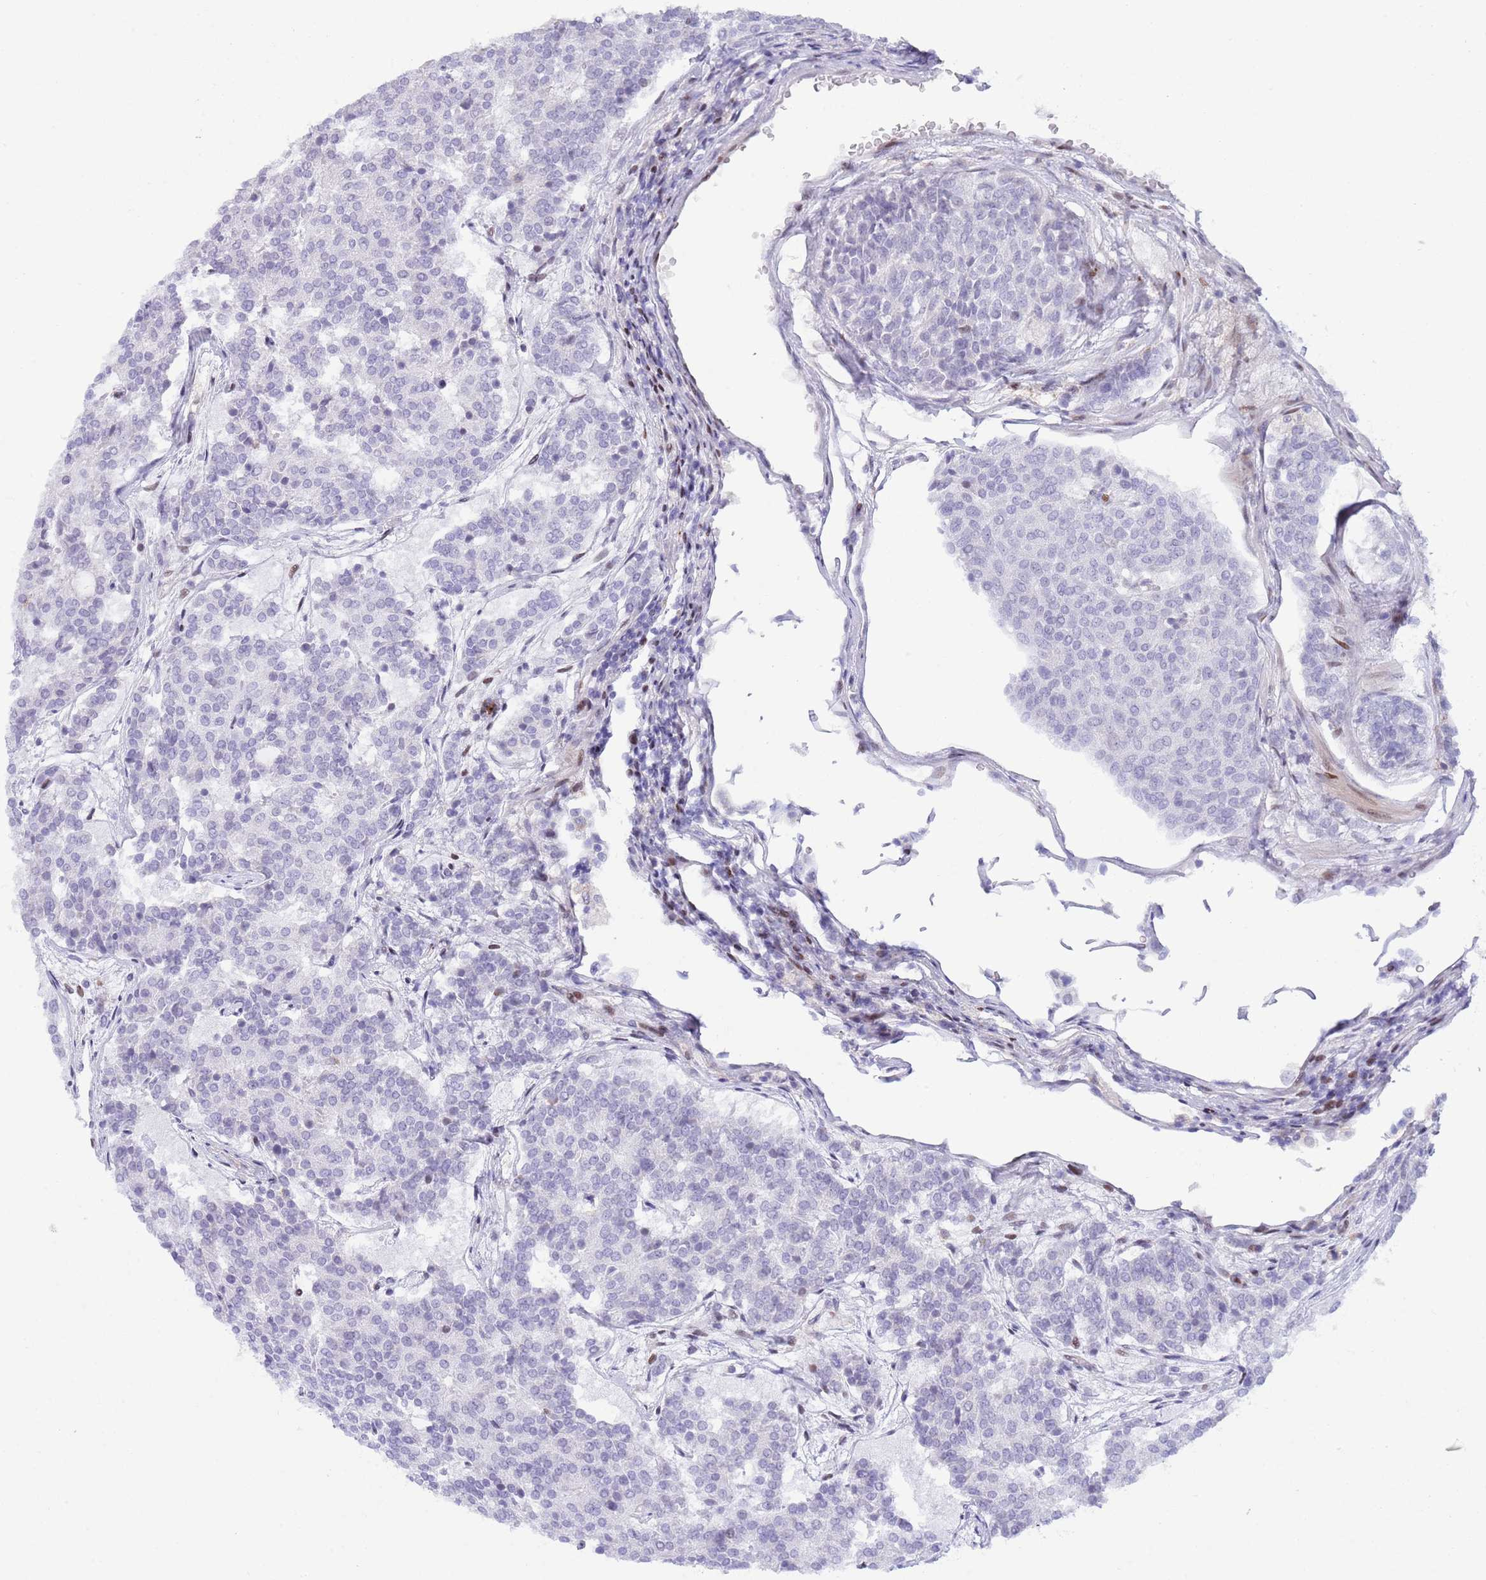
{"staining": {"intensity": "negative", "quantity": "none", "location": "none"}, "tissue": "carcinoid", "cell_type": "Tumor cells", "image_type": "cancer", "snomed": [{"axis": "morphology", "description": "Carcinoid, malignant, NOS"}, {"axis": "topography", "description": "Pancreas"}], "caption": "Micrograph shows no significant protein staining in tumor cells of carcinoid. The staining was performed using DAB to visualize the protein expression in brown, while the nuclei were stained in blue with hematoxylin (Magnification: 20x).", "gene": "ANO8", "patient": {"sex": "female", "age": 54}}